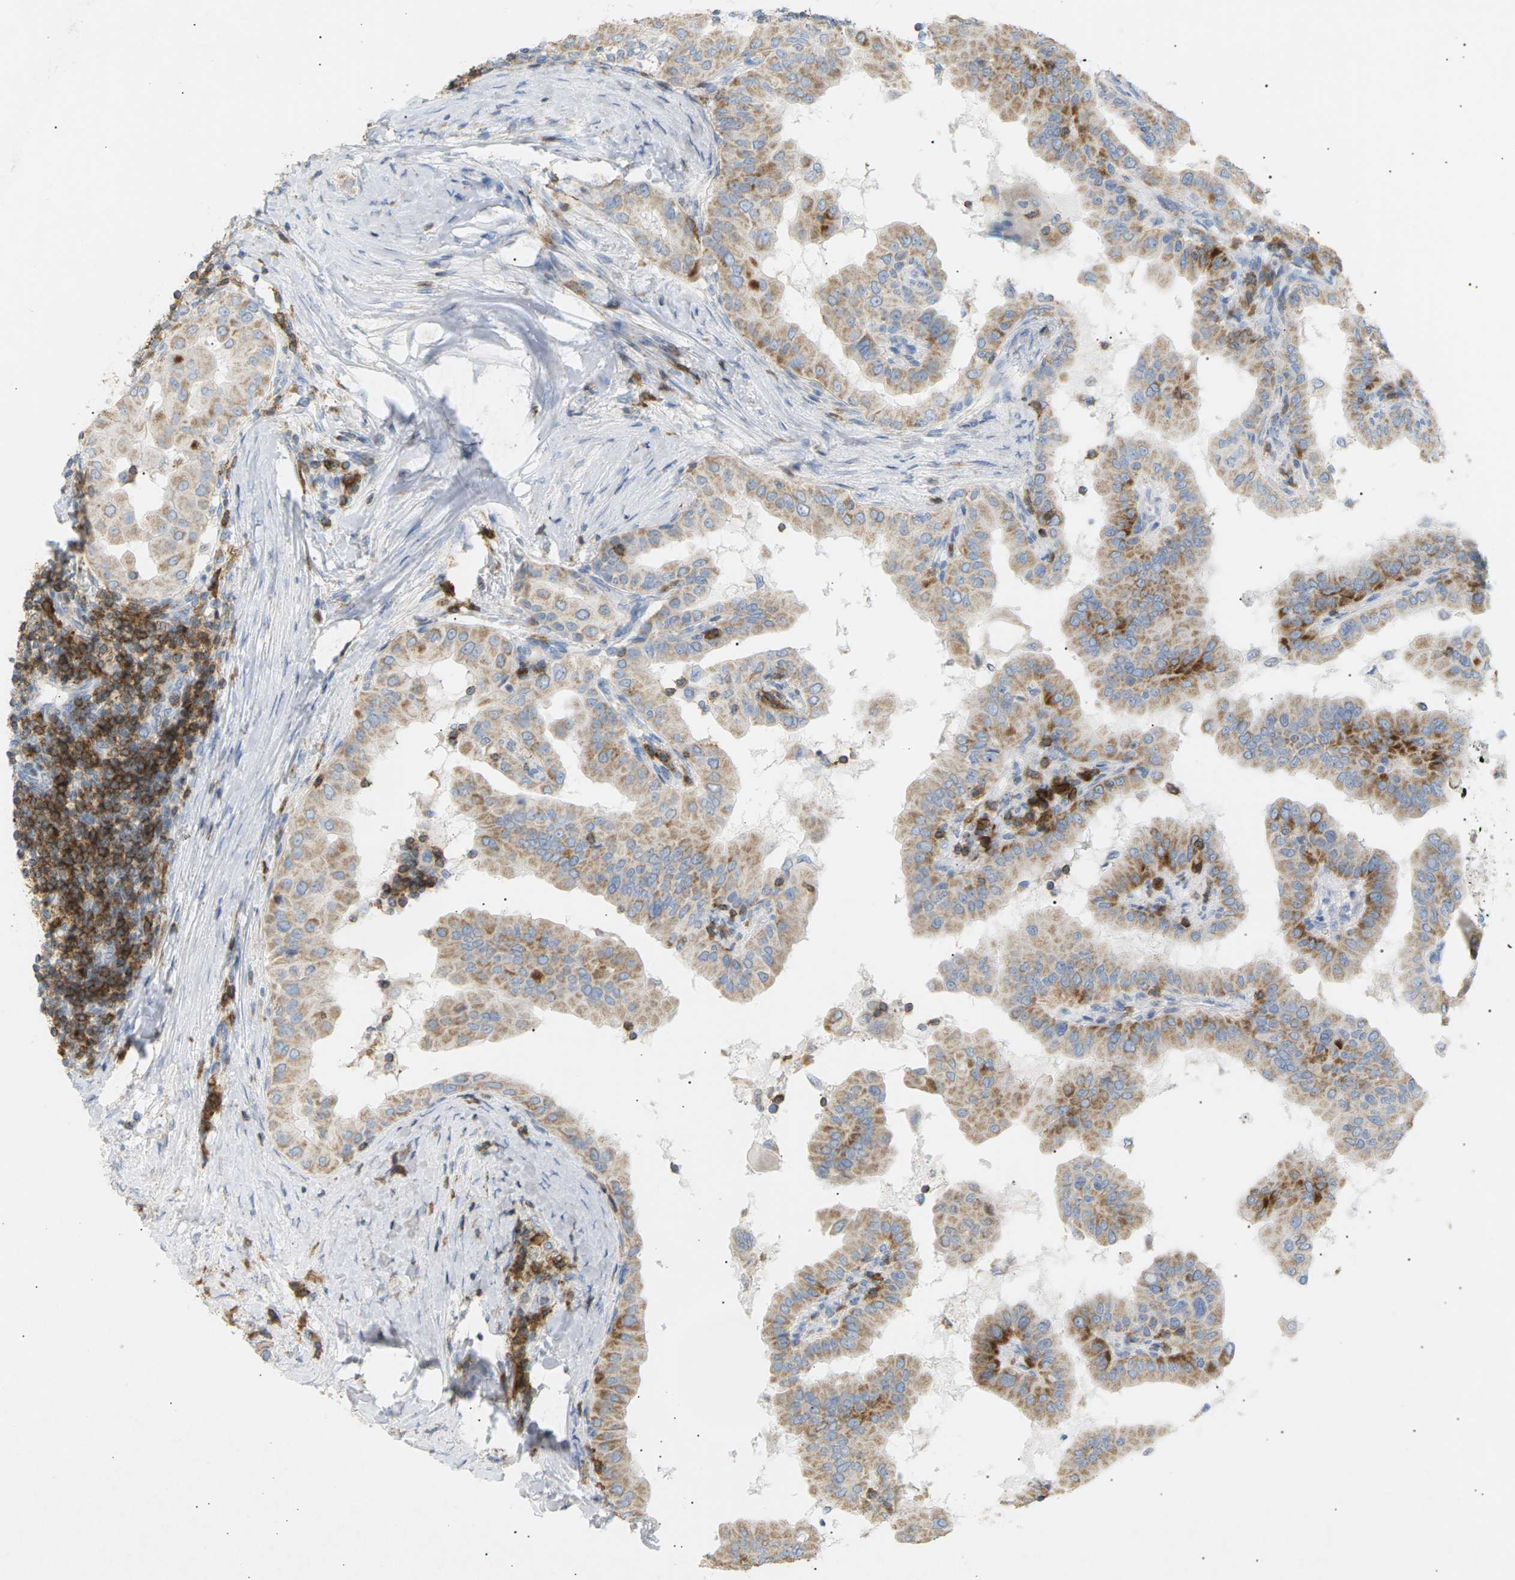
{"staining": {"intensity": "moderate", "quantity": "25%-75%", "location": "cytoplasmic/membranous"}, "tissue": "thyroid cancer", "cell_type": "Tumor cells", "image_type": "cancer", "snomed": [{"axis": "morphology", "description": "Papillary adenocarcinoma, NOS"}, {"axis": "topography", "description": "Thyroid gland"}], "caption": "A photomicrograph of human thyroid papillary adenocarcinoma stained for a protein demonstrates moderate cytoplasmic/membranous brown staining in tumor cells.", "gene": "LIME1", "patient": {"sex": "male", "age": 33}}